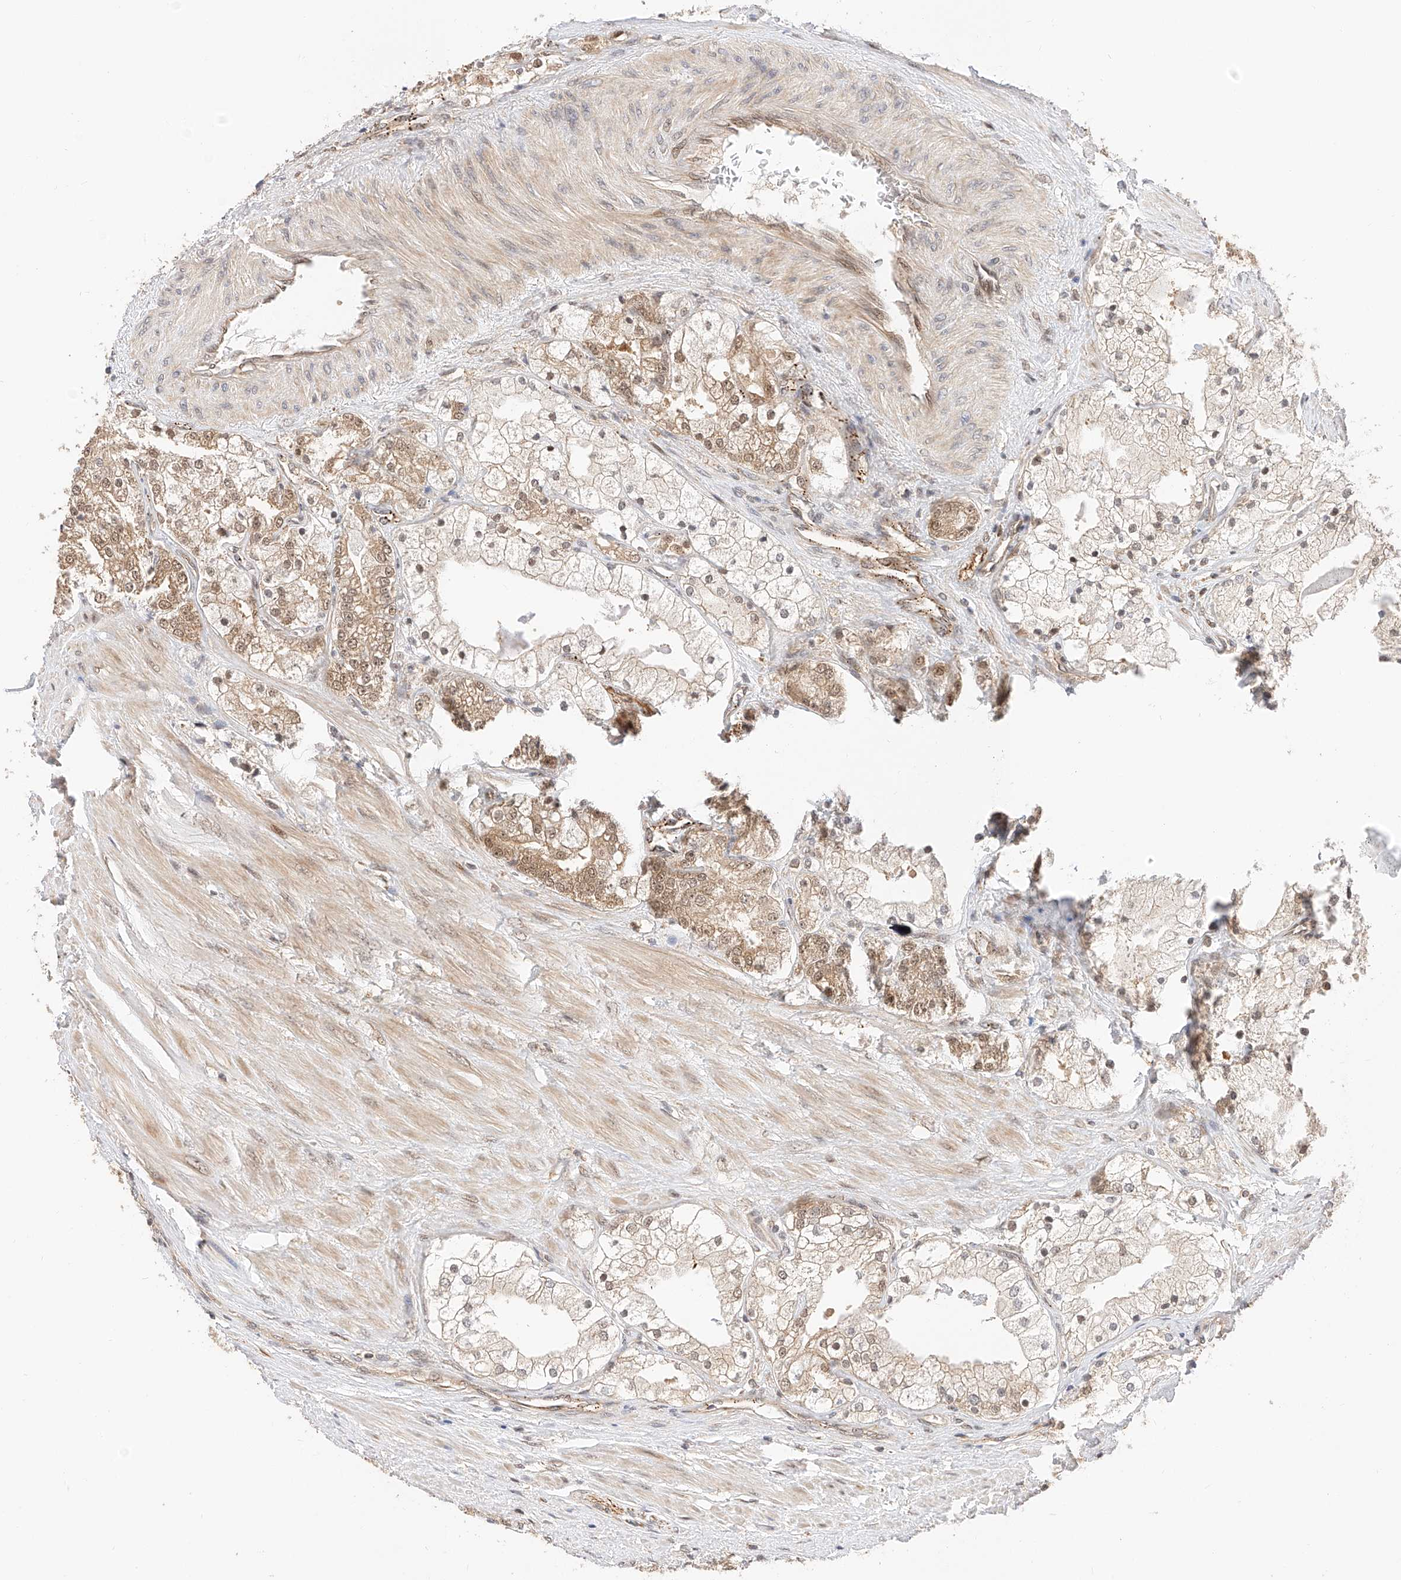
{"staining": {"intensity": "moderate", "quantity": ">75%", "location": "cytoplasmic/membranous,nuclear"}, "tissue": "prostate cancer", "cell_type": "Tumor cells", "image_type": "cancer", "snomed": [{"axis": "morphology", "description": "Adenocarcinoma, High grade"}, {"axis": "topography", "description": "Prostate"}], "caption": "Brown immunohistochemical staining in prostate cancer exhibits moderate cytoplasmic/membranous and nuclear positivity in about >75% of tumor cells. (IHC, brightfield microscopy, high magnification).", "gene": "EIF4H", "patient": {"sex": "male", "age": 50}}